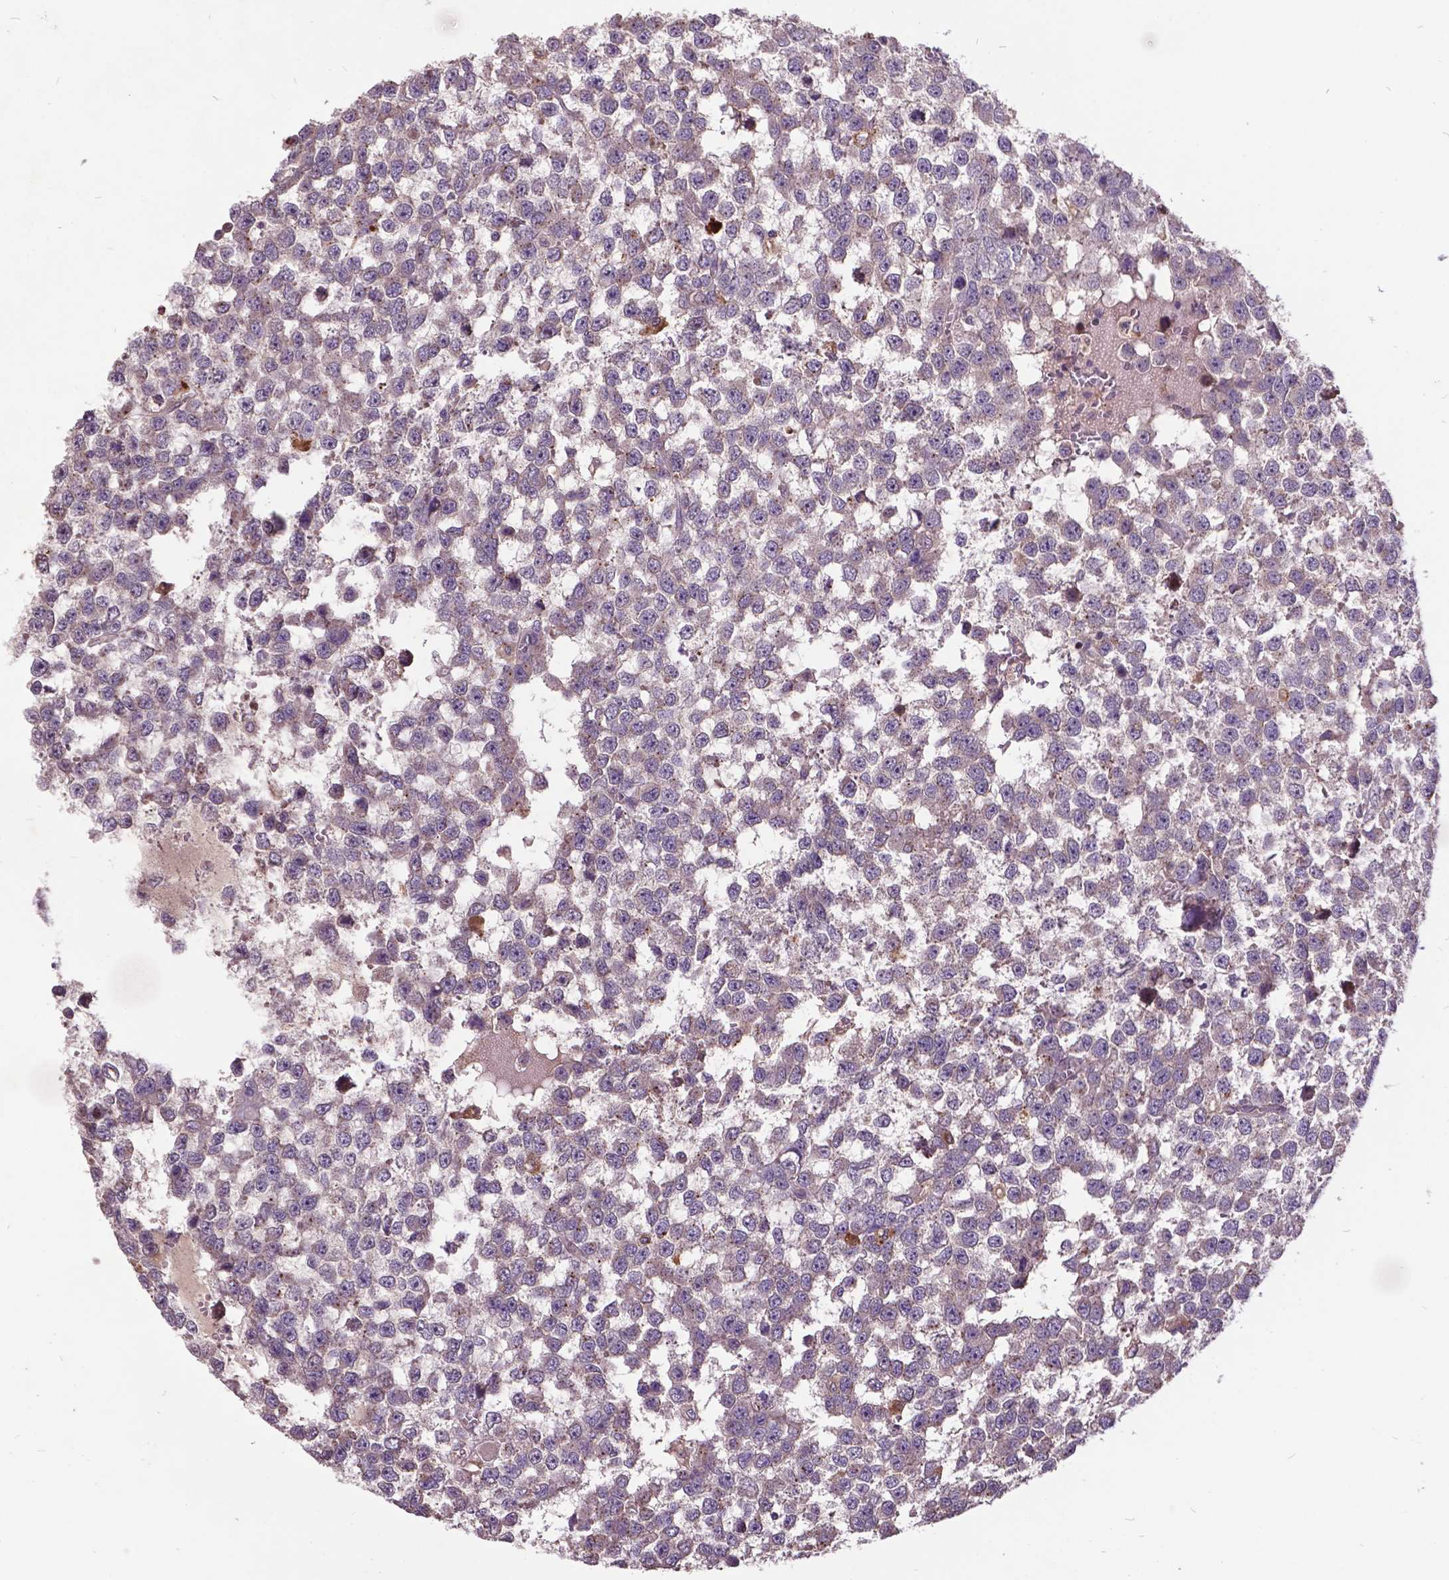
{"staining": {"intensity": "negative", "quantity": "none", "location": "none"}, "tissue": "testis cancer", "cell_type": "Tumor cells", "image_type": "cancer", "snomed": [{"axis": "morphology", "description": "Normal tissue, NOS"}, {"axis": "morphology", "description": "Seminoma, NOS"}, {"axis": "topography", "description": "Testis"}, {"axis": "topography", "description": "Epididymis"}], "caption": "Human testis seminoma stained for a protein using immunohistochemistry (IHC) shows no positivity in tumor cells.", "gene": "AP1S3", "patient": {"sex": "male", "age": 34}}